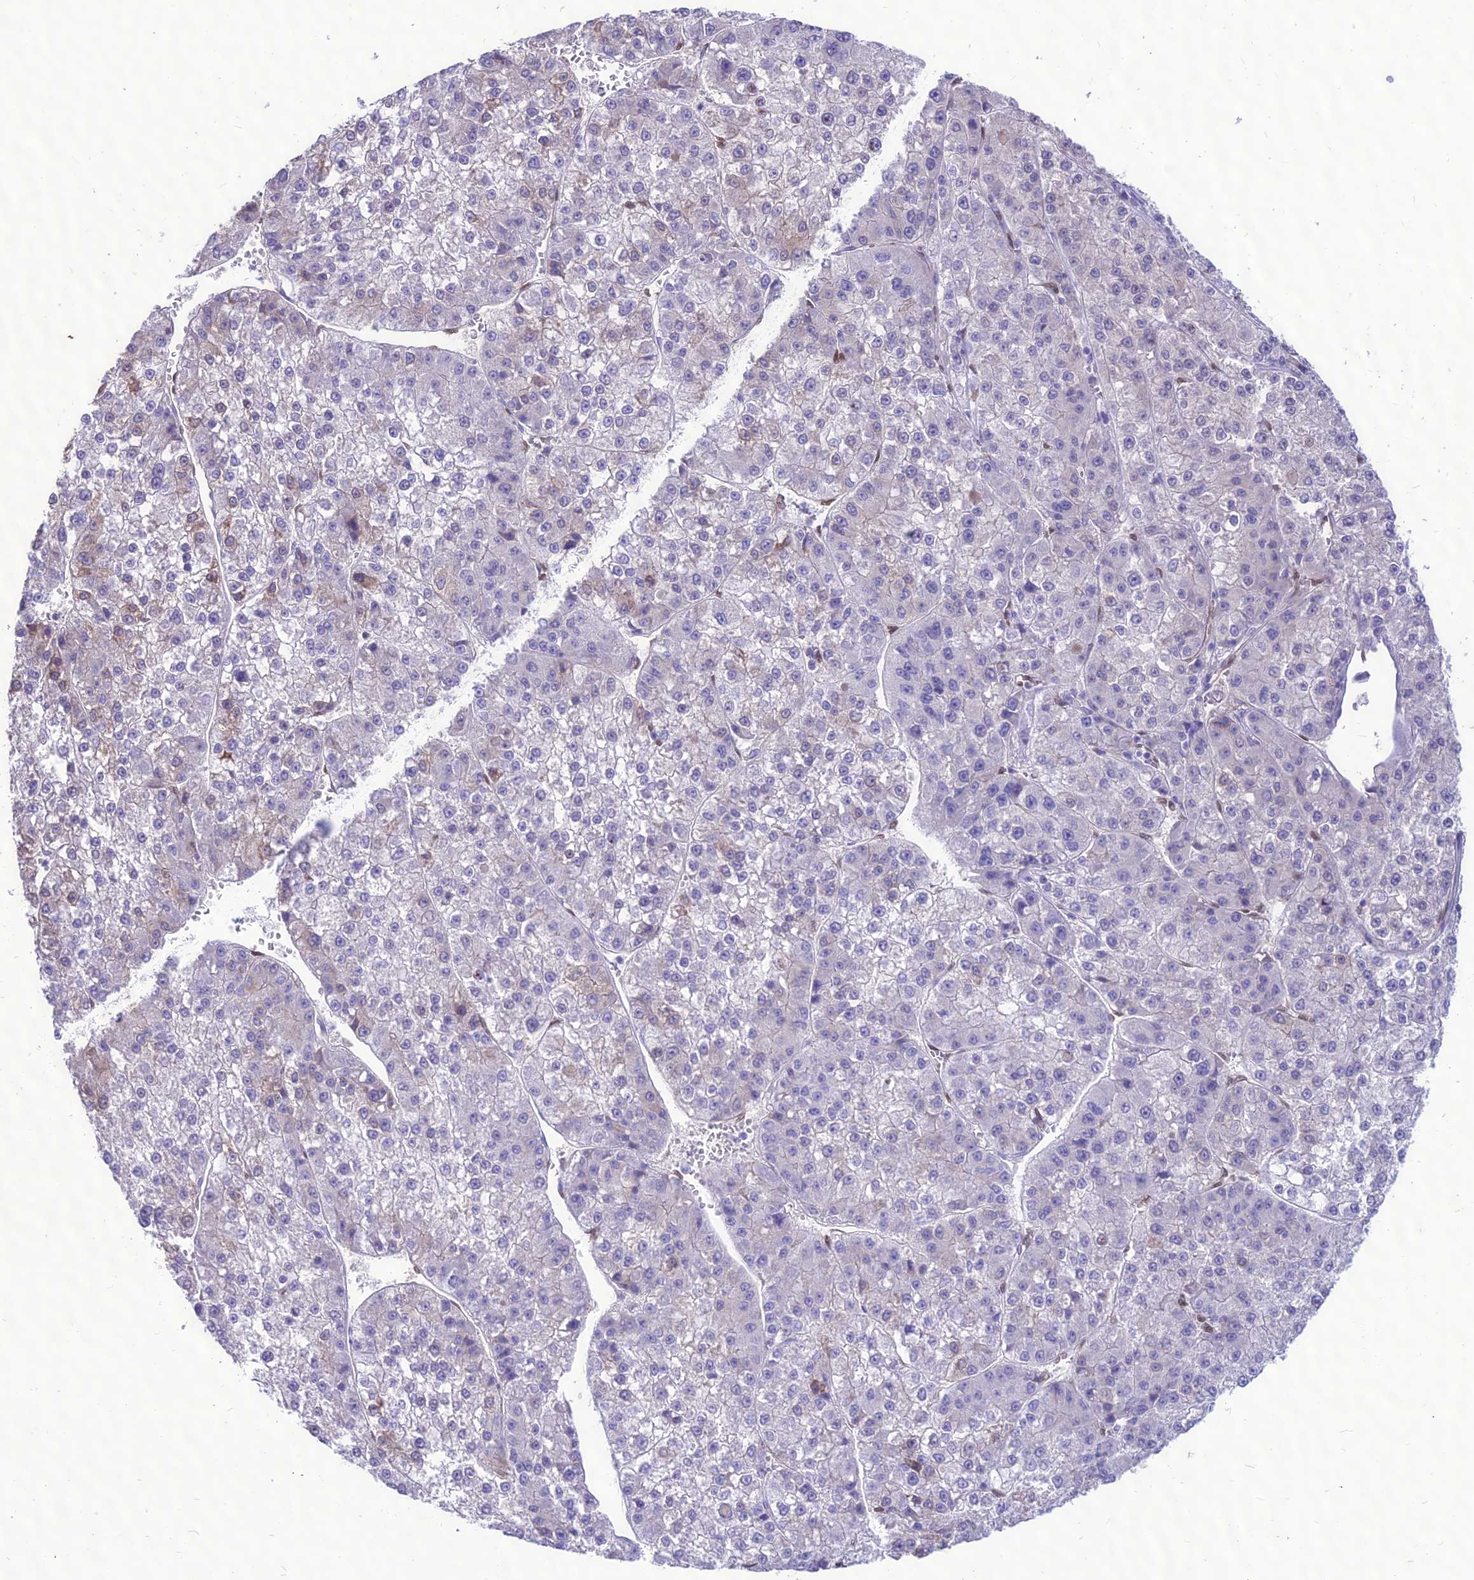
{"staining": {"intensity": "negative", "quantity": "none", "location": "none"}, "tissue": "liver cancer", "cell_type": "Tumor cells", "image_type": "cancer", "snomed": [{"axis": "morphology", "description": "Carcinoma, Hepatocellular, NOS"}, {"axis": "topography", "description": "Liver"}], "caption": "Immunohistochemistry micrograph of neoplastic tissue: liver hepatocellular carcinoma stained with DAB exhibits no significant protein staining in tumor cells.", "gene": "NOVA2", "patient": {"sex": "female", "age": 73}}